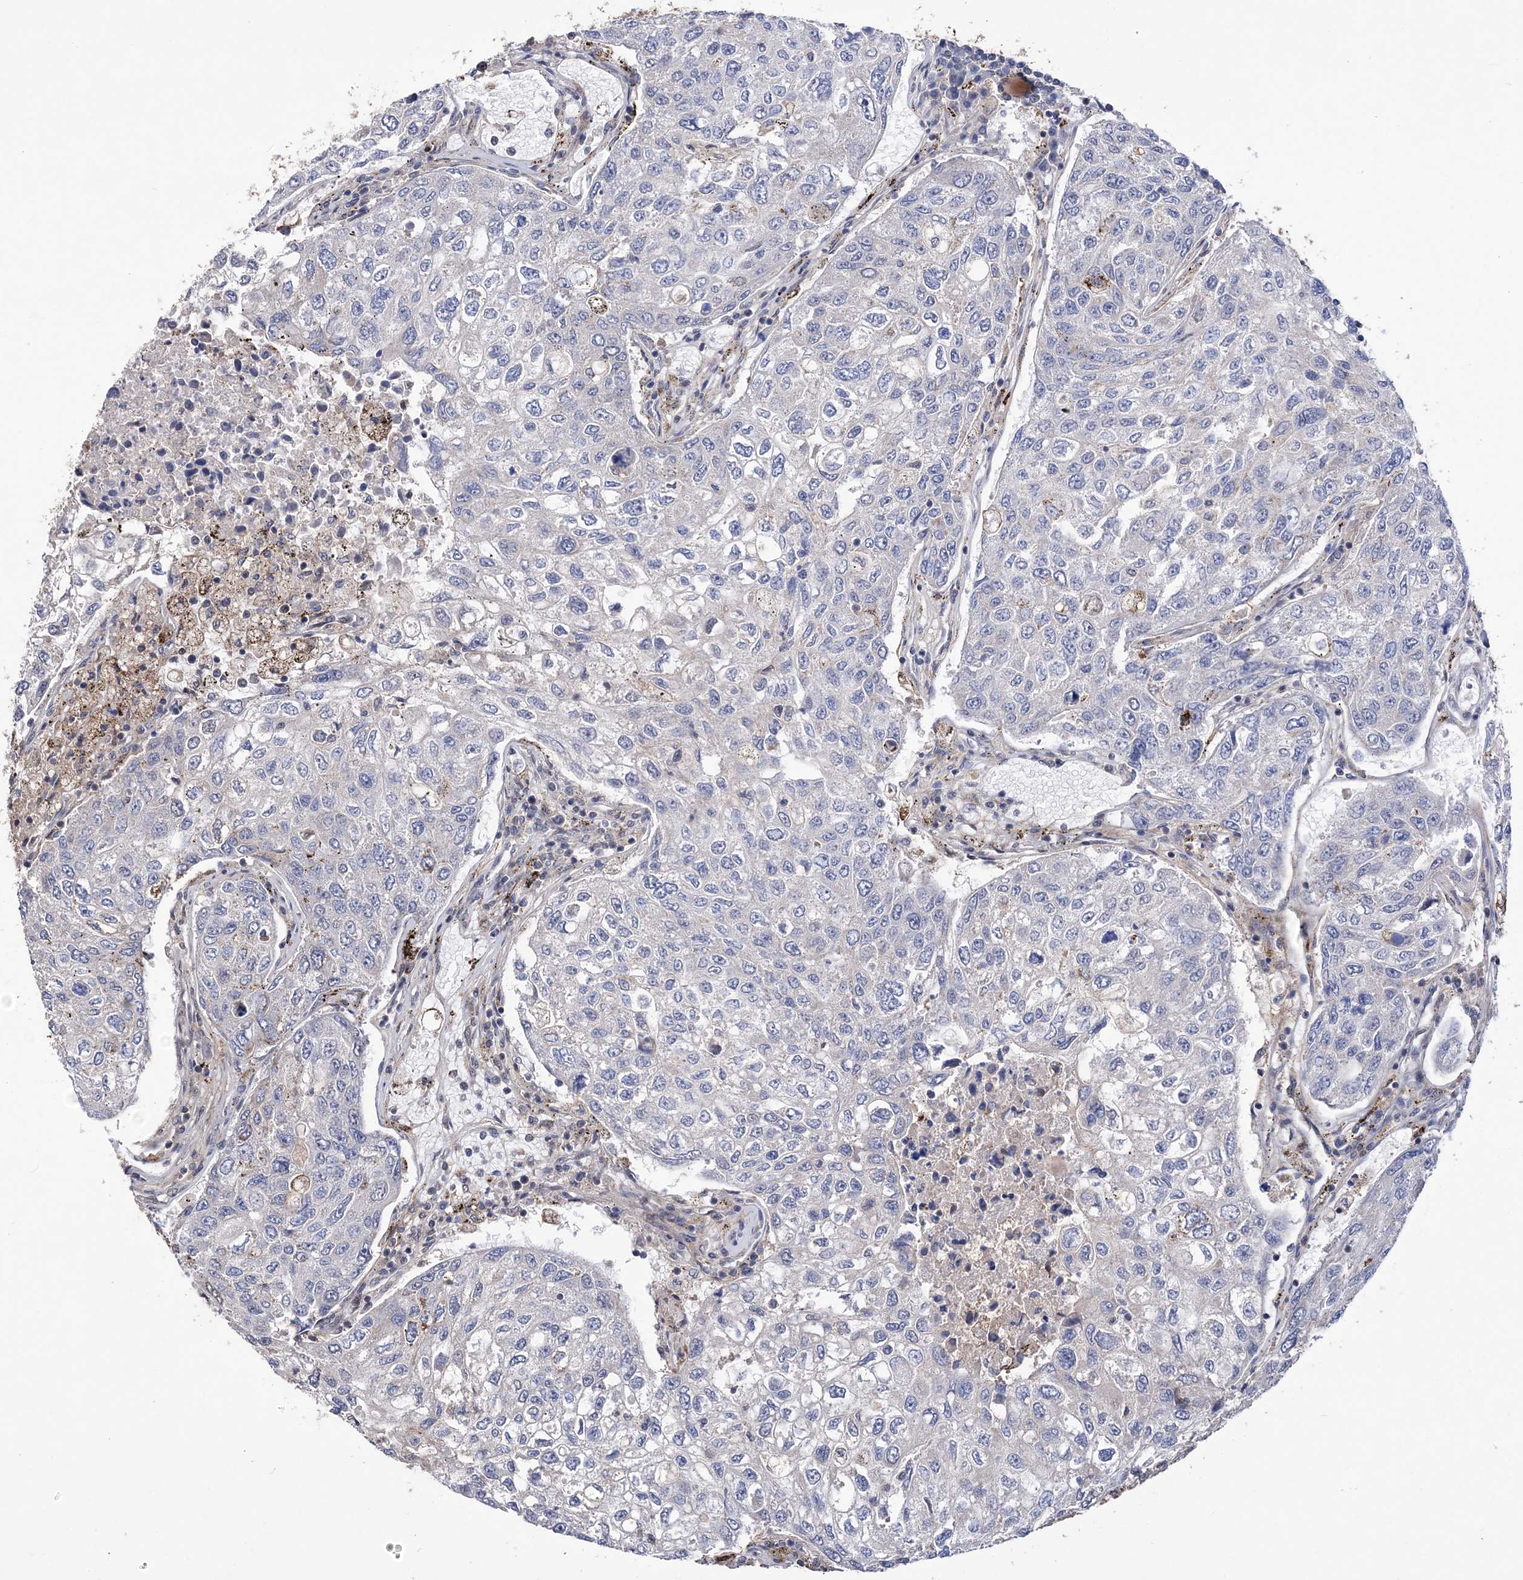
{"staining": {"intensity": "negative", "quantity": "none", "location": "none"}, "tissue": "urothelial cancer", "cell_type": "Tumor cells", "image_type": "cancer", "snomed": [{"axis": "morphology", "description": "Urothelial carcinoma, High grade"}, {"axis": "topography", "description": "Lymph node"}, {"axis": "topography", "description": "Urinary bladder"}], "caption": "Tumor cells are negative for protein expression in human urothelial carcinoma (high-grade).", "gene": "BOD1L1", "patient": {"sex": "male", "age": 51}}